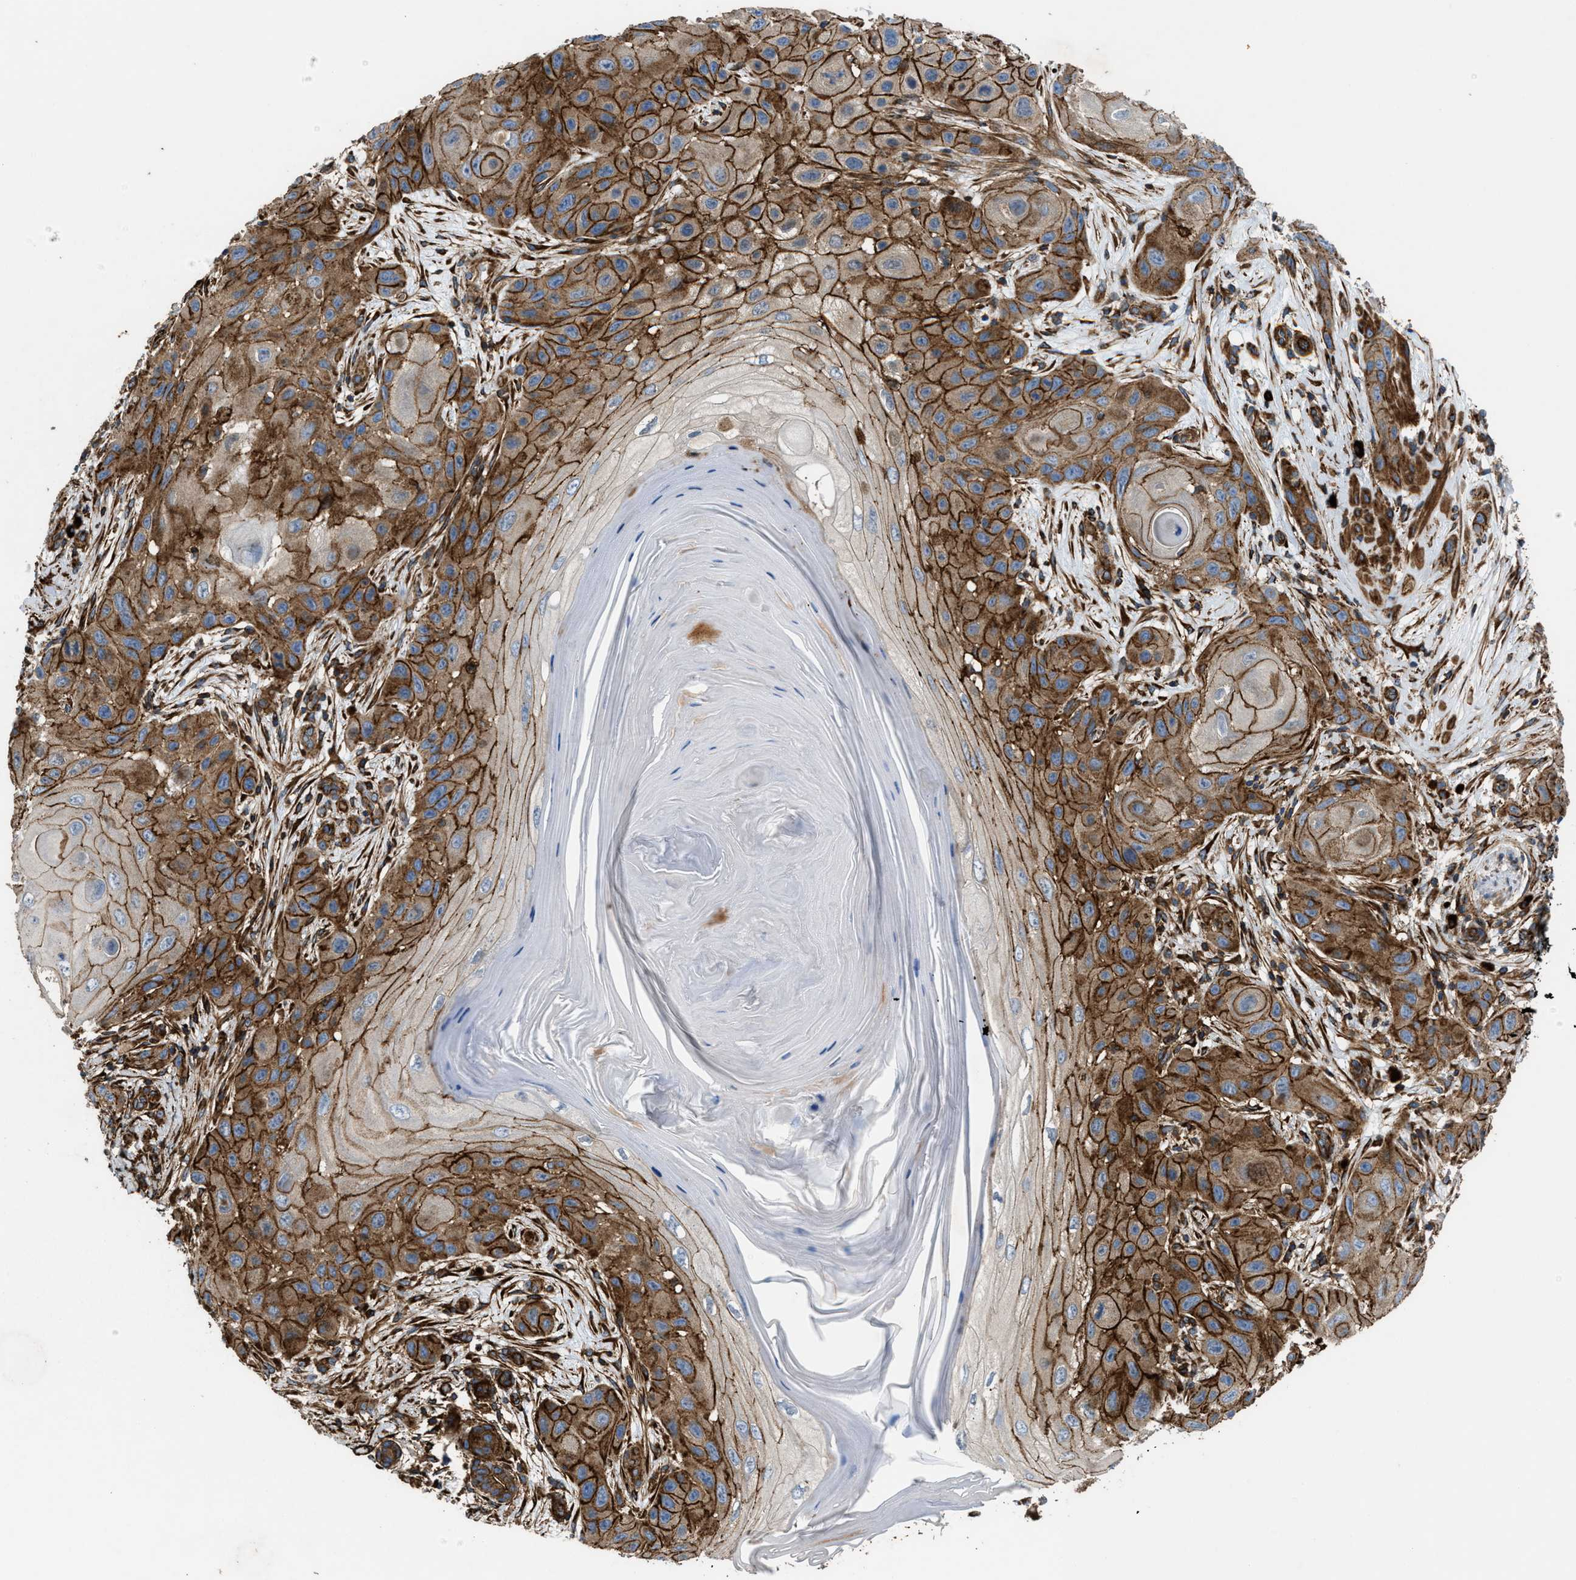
{"staining": {"intensity": "strong", "quantity": ">75%", "location": "cytoplasmic/membranous"}, "tissue": "skin cancer", "cell_type": "Tumor cells", "image_type": "cancer", "snomed": [{"axis": "morphology", "description": "Squamous cell carcinoma, NOS"}, {"axis": "topography", "description": "Skin"}], "caption": "This micrograph exhibits immunohistochemistry staining of skin squamous cell carcinoma, with high strong cytoplasmic/membranous positivity in approximately >75% of tumor cells.", "gene": "EGLN1", "patient": {"sex": "female", "age": 96}}